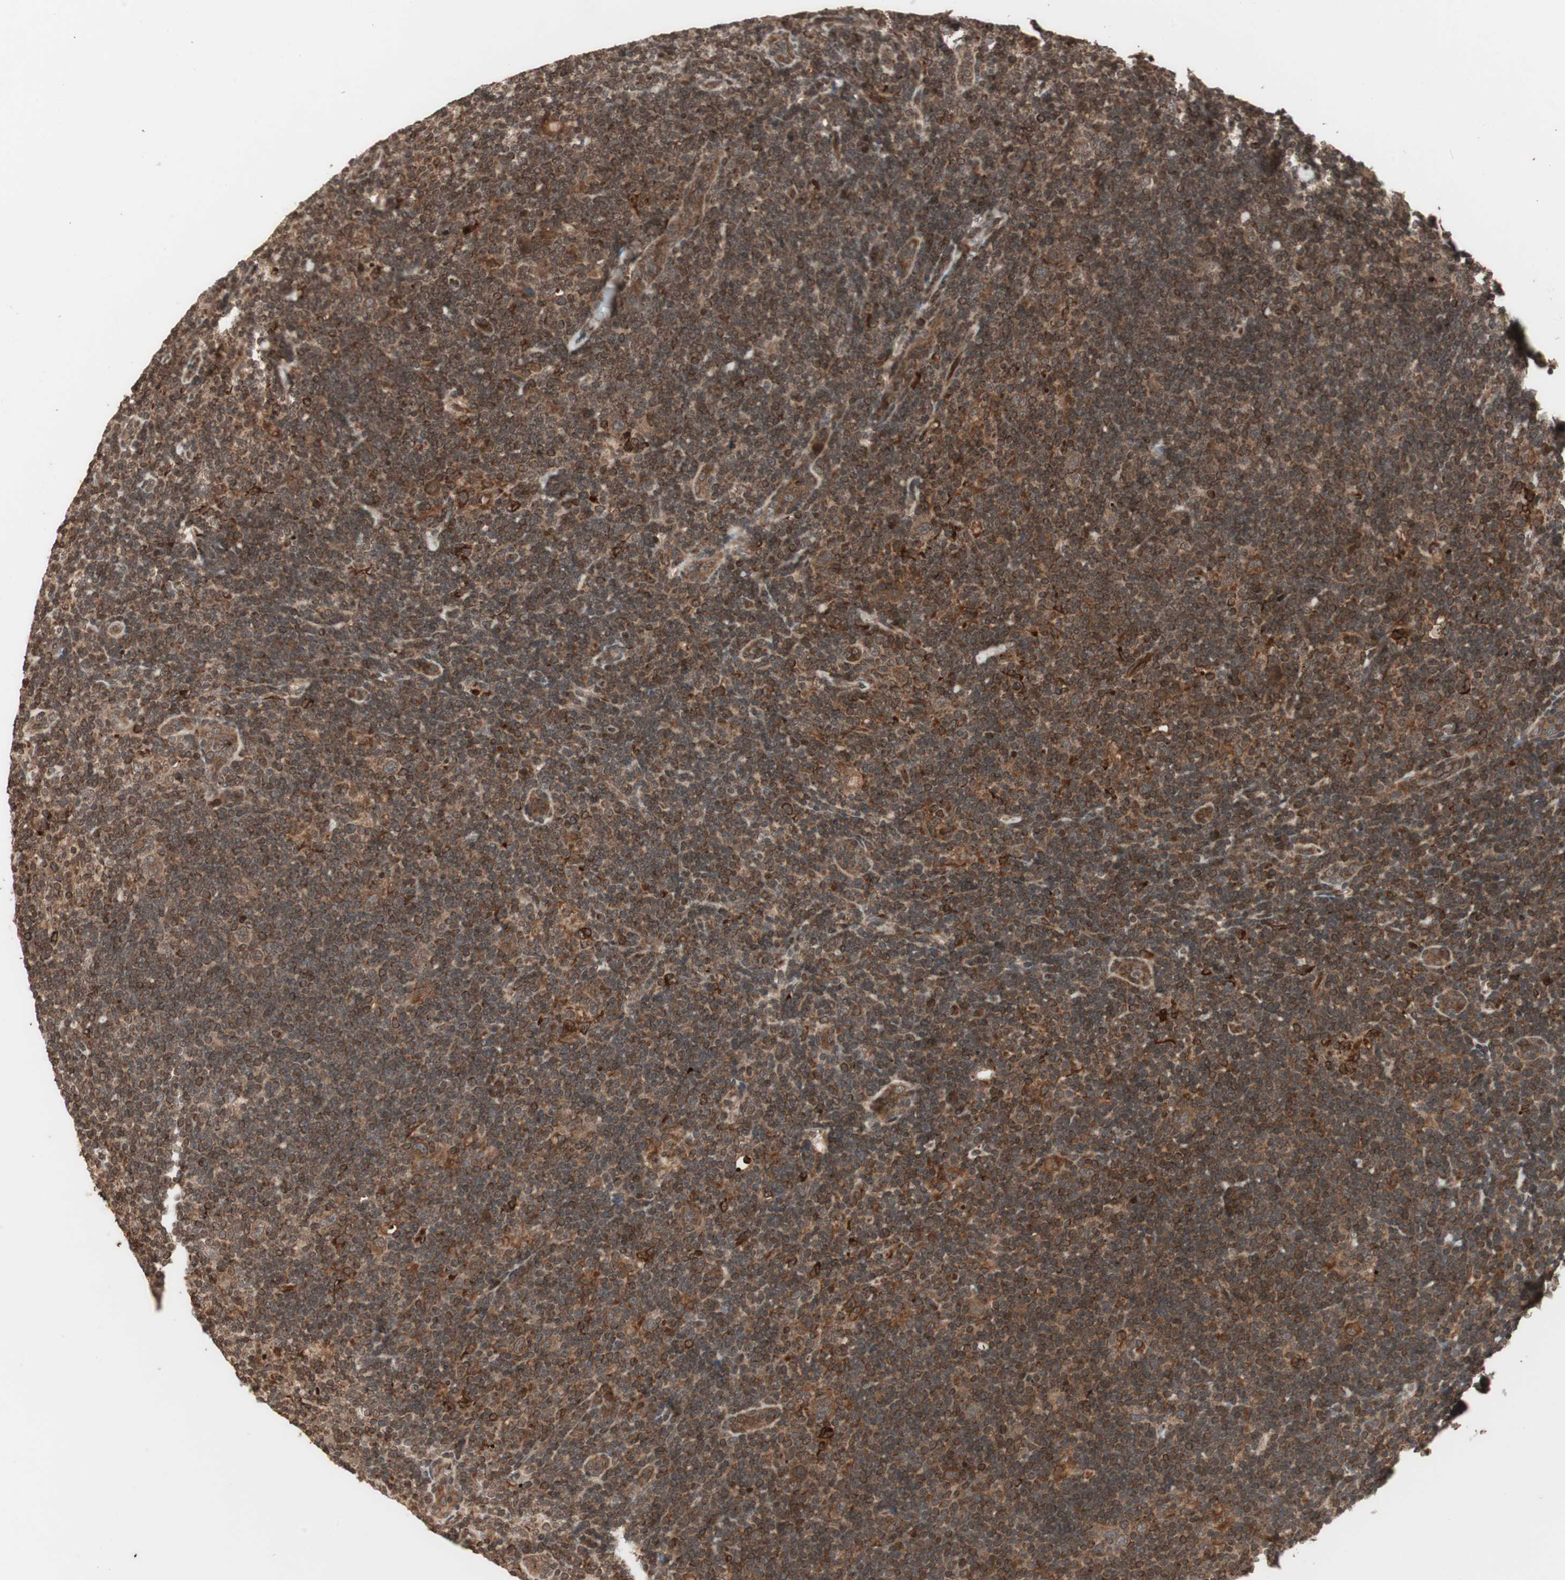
{"staining": {"intensity": "strong", "quantity": ">75%", "location": "cytoplasmic/membranous"}, "tissue": "lymphoma", "cell_type": "Tumor cells", "image_type": "cancer", "snomed": [{"axis": "morphology", "description": "Hodgkin's disease, NOS"}, {"axis": "topography", "description": "Lymph node"}], "caption": "Immunohistochemical staining of human lymphoma displays high levels of strong cytoplasmic/membranous protein expression in approximately >75% of tumor cells.", "gene": "ZFC3H1", "patient": {"sex": "female", "age": 57}}